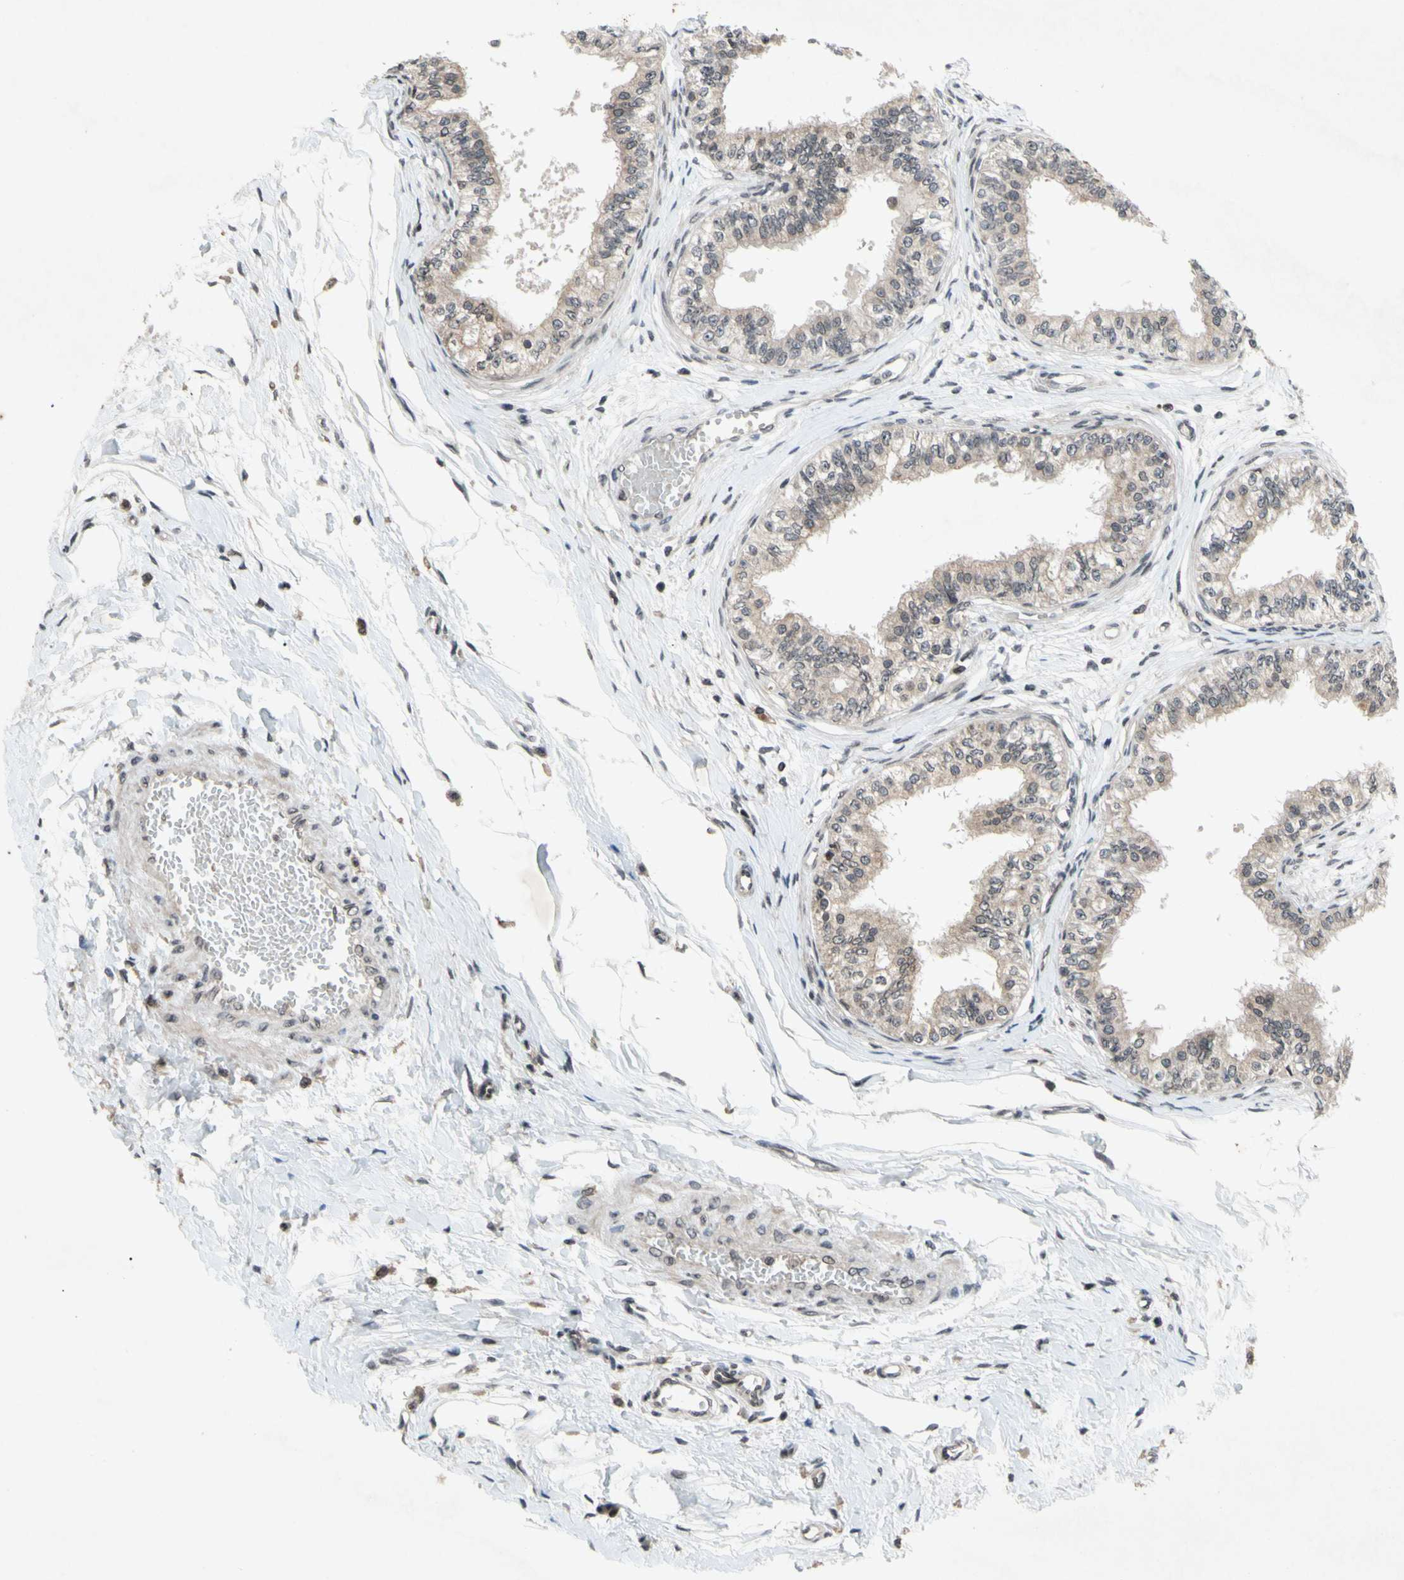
{"staining": {"intensity": "weak", "quantity": "25%-75%", "location": "cytoplasmic/membranous,nuclear"}, "tissue": "epididymis", "cell_type": "Glandular cells", "image_type": "normal", "snomed": [{"axis": "morphology", "description": "Normal tissue, NOS"}, {"axis": "morphology", "description": "Adenocarcinoma, metastatic, NOS"}, {"axis": "topography", "description": "Testis"}, {"axis": "topography", "description": "Epididymis"}], "caption": "Protein staining shows weak cytoplasmic/membranous,nuclear staining in approximately 25%-75% of glandular cells in unremarkable epididymis.", "gene": "XPO1", "patient": {"sex": "male", "age": 26}}